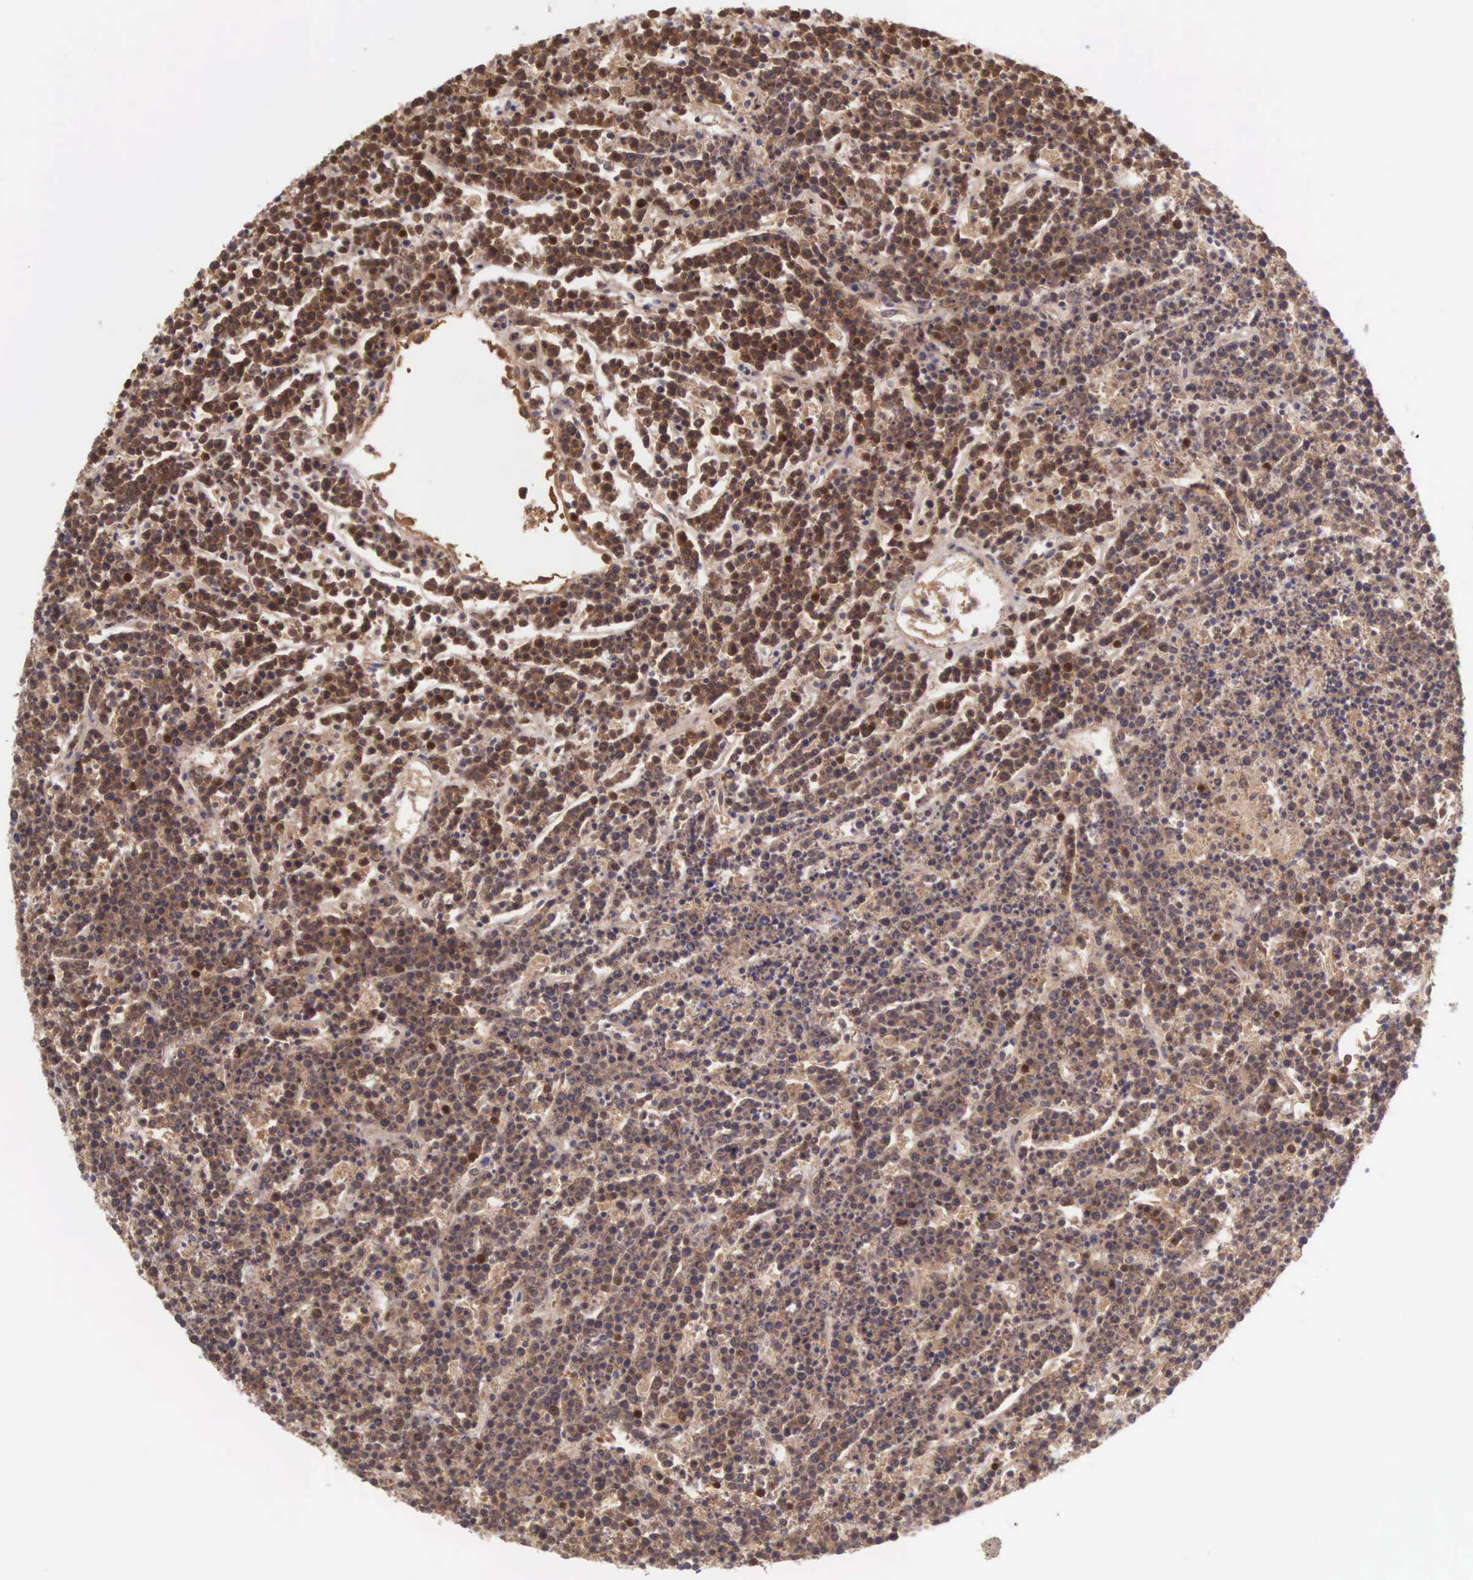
{"staining": {"intensity": "strong", "quantity": ">75%", "location": "cytoplasmic/membranous,nuclear"}, "tissue": "lymphoma", "cell_type": "Tumor cells", "image_type": "cancer", "snomed": [{"axis": "morphology", "description": "Malignant lymphoma, non-Hodgkin's type, High grade"}, {"axis": "topography", "description": "Ovary"}], "caption": "IHC of human malignant lymphoma, non-Hodgkin's type (high-grade) demonstrates high levels of strong cytoplasmic/membranous and nuclear positivity in approximately >75% of tumor cells.", "gene": "CCDC117", "patient": {"sex": "female", "age": 56}}